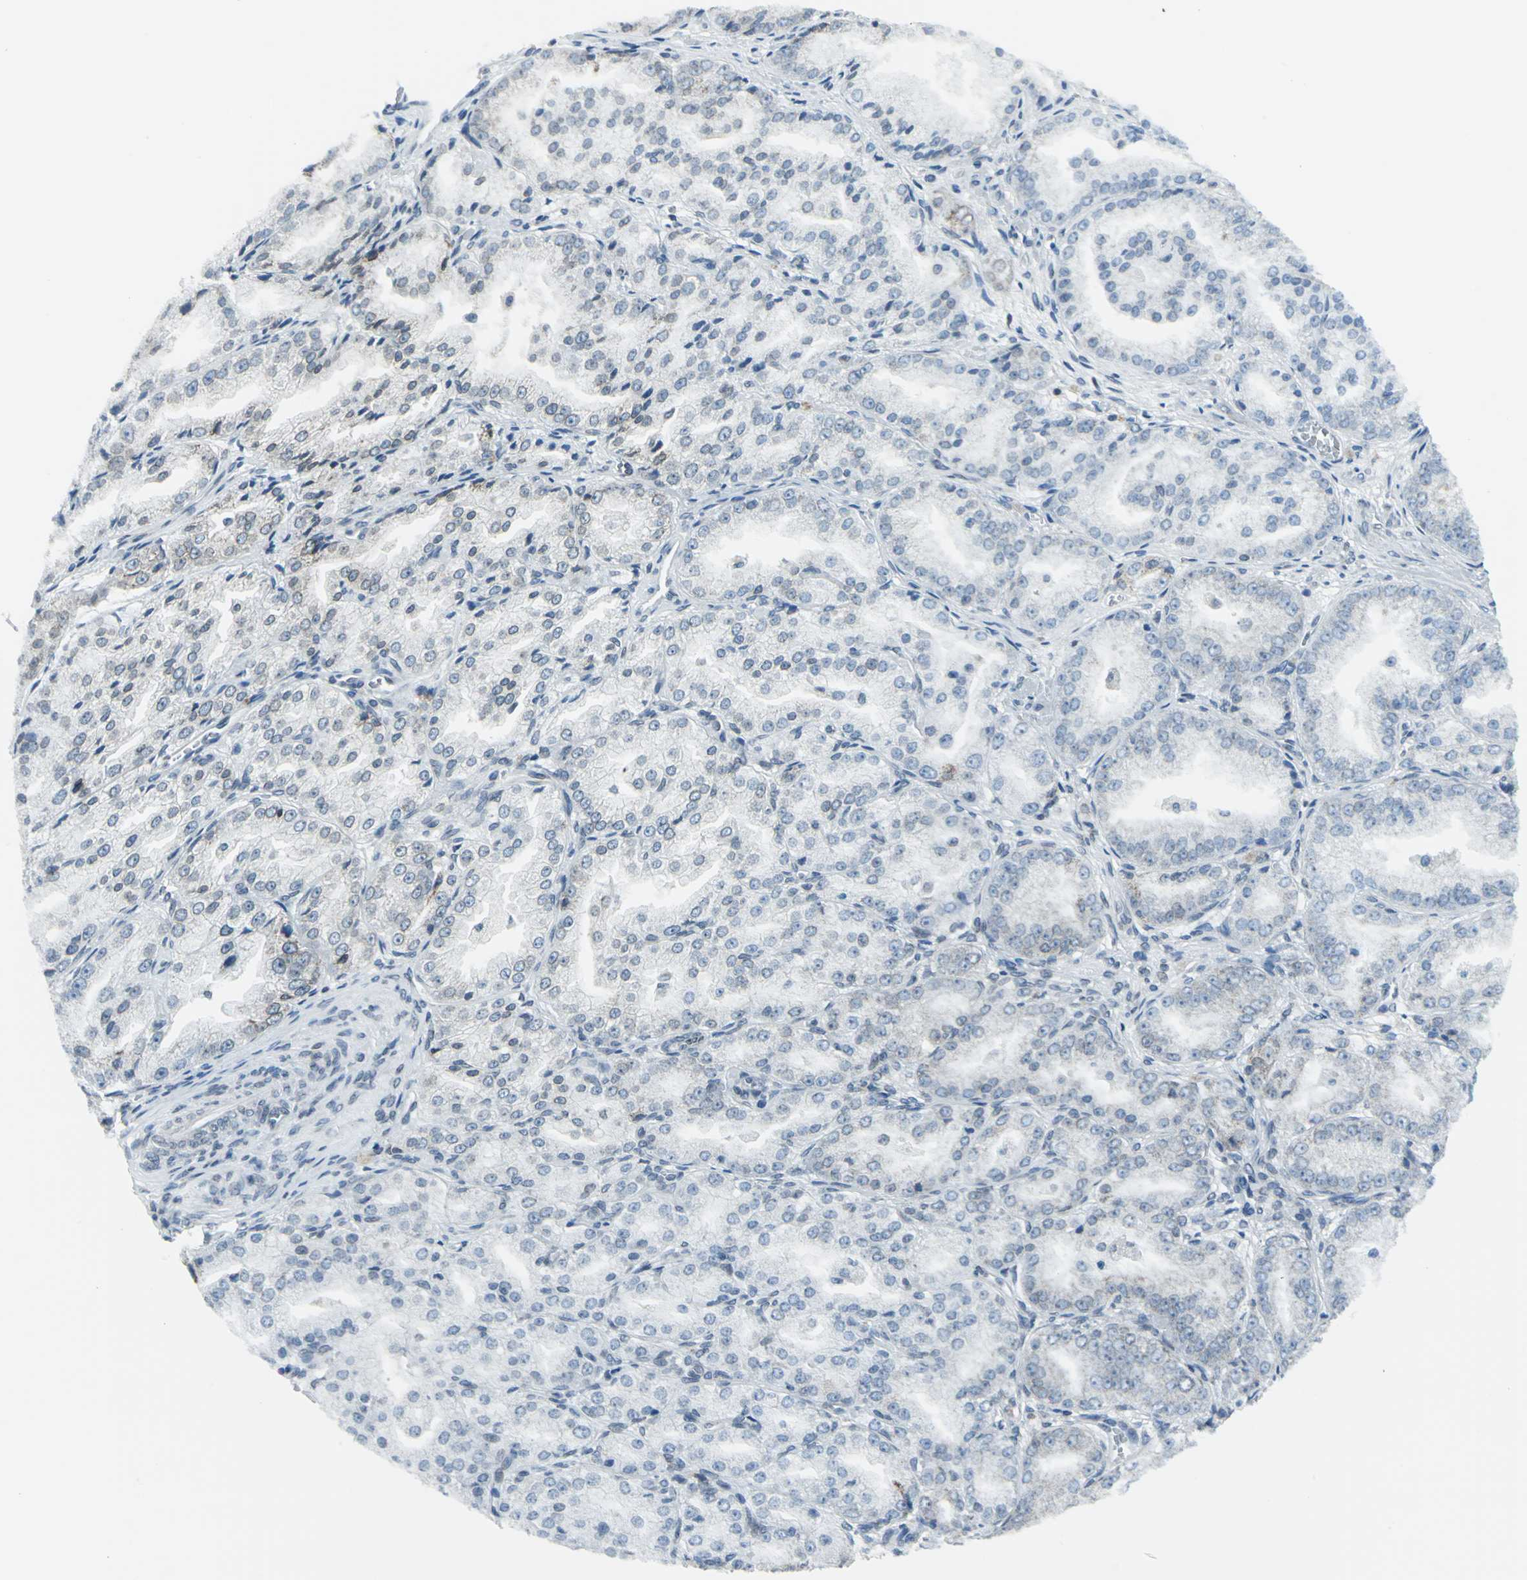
{"staining": {"intensity": "weak", "quantity": "<25%", "location": "cytoplasmic/membranous,nuclear"}, "tissue": "prostate cancer", "cell_type": "Tumor cells", "image_type": "cancer", "snomed": [{"axis": "morphology", "description": "Adenocarcinoma, High grade"}, {"axis": "topography", "description": "Prostate"}], "caption": "DAB immunohistochemical staining of human prostate high-grade adenocarcinoma demonstrates no significant expression in tumor cells.", "gene": "SNUPN", "patient": {"sex": "male", "age": 61}}